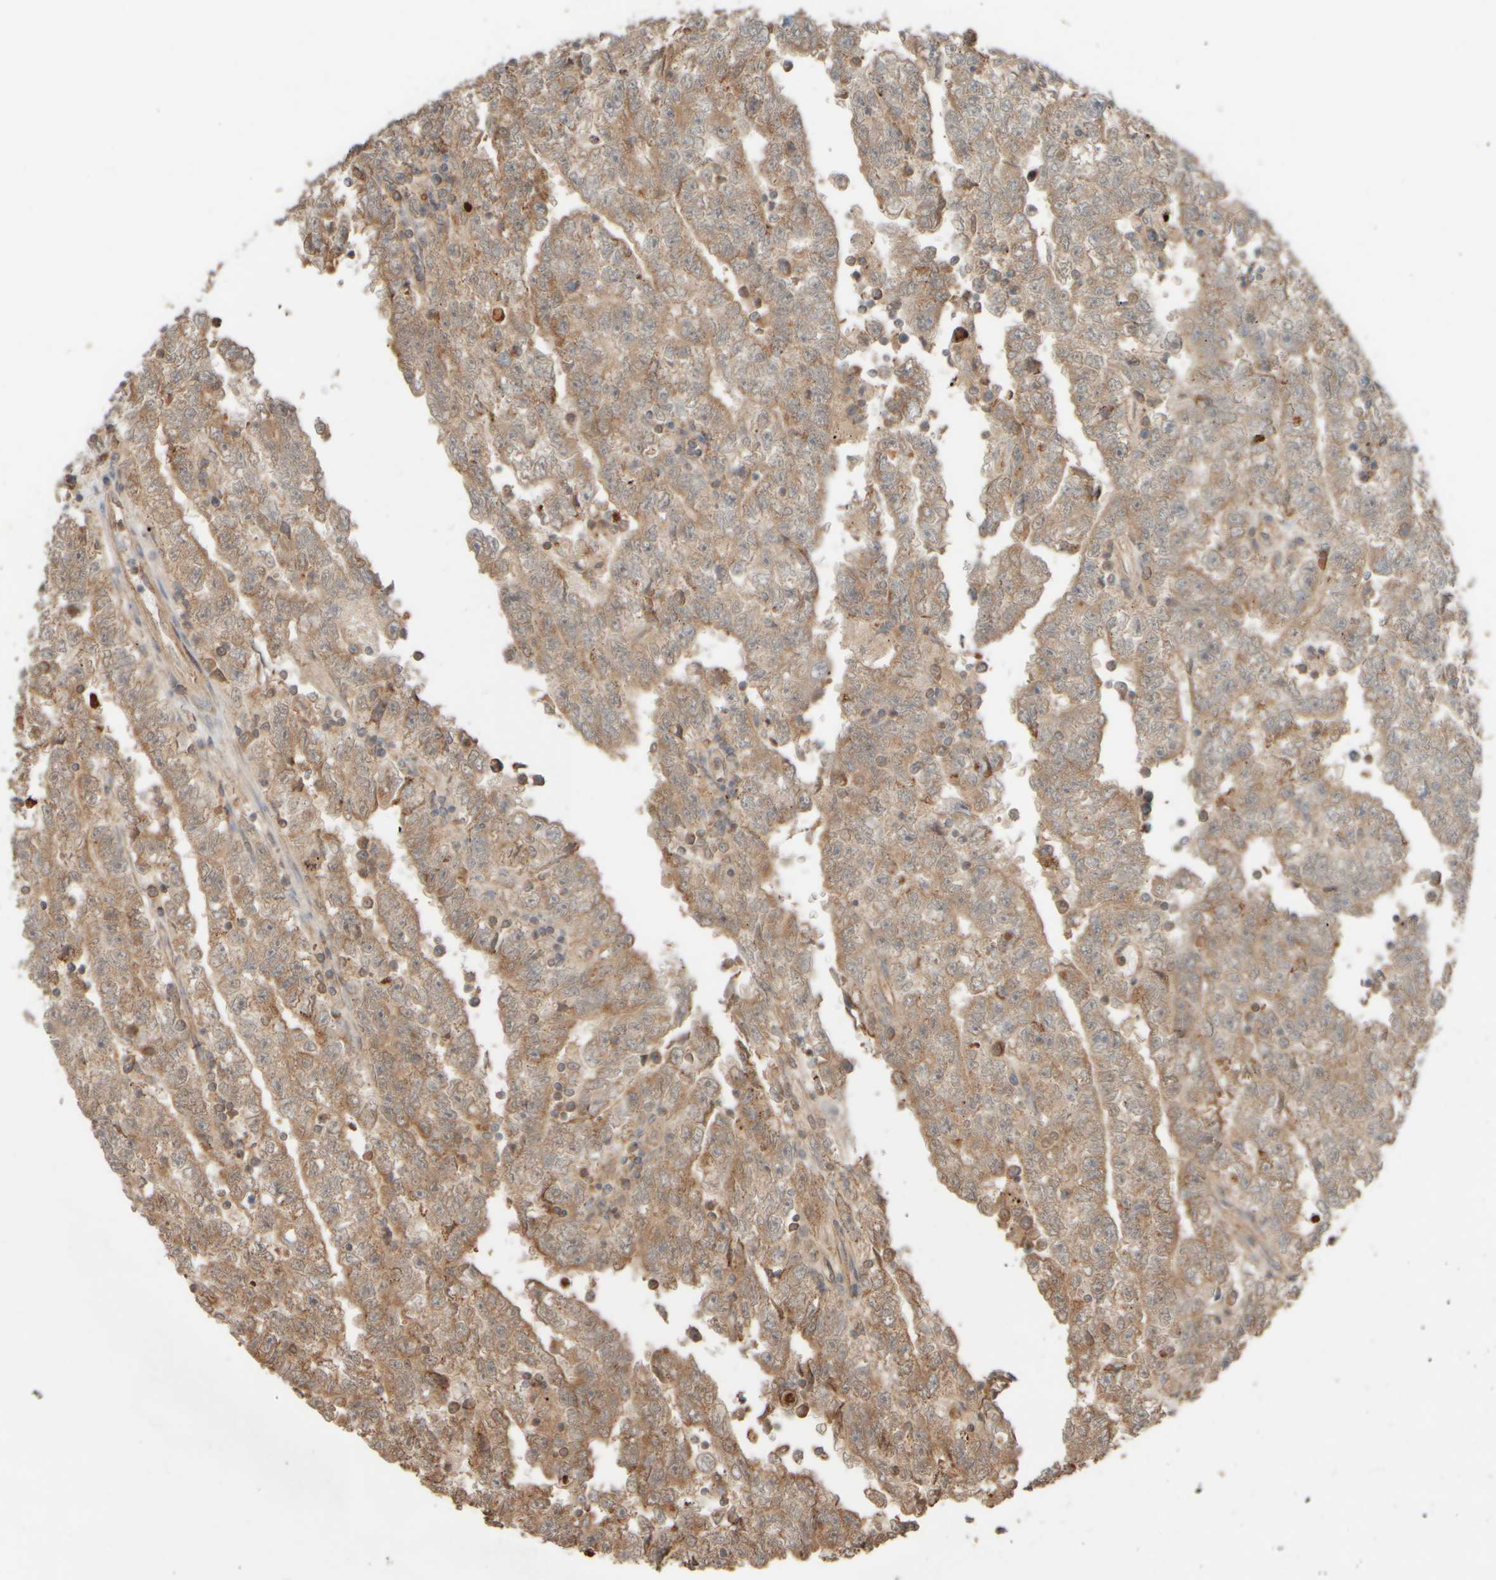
{"staining": {"intensity": "weak", "quantity": ">75%", "location": "cytoplasmic/membranous"}, "tissue": "testis cancer", "cell_type": "Tumor cells", "image_type": "cancer", "snomed": [{"axis": "morphology", "description": "Carcinoma, Embryonal, NOS"}, {"axis": "topography", "description": "Testis"}], "caption": "Testis cancer tissue exhibits weak cytoplasmic/membranous staining in approximately >75% of tumor cells, visualized by immunohistochemistry.", "gene": "EIF2B3", "patient": {"sex": "male", "age": 25}}